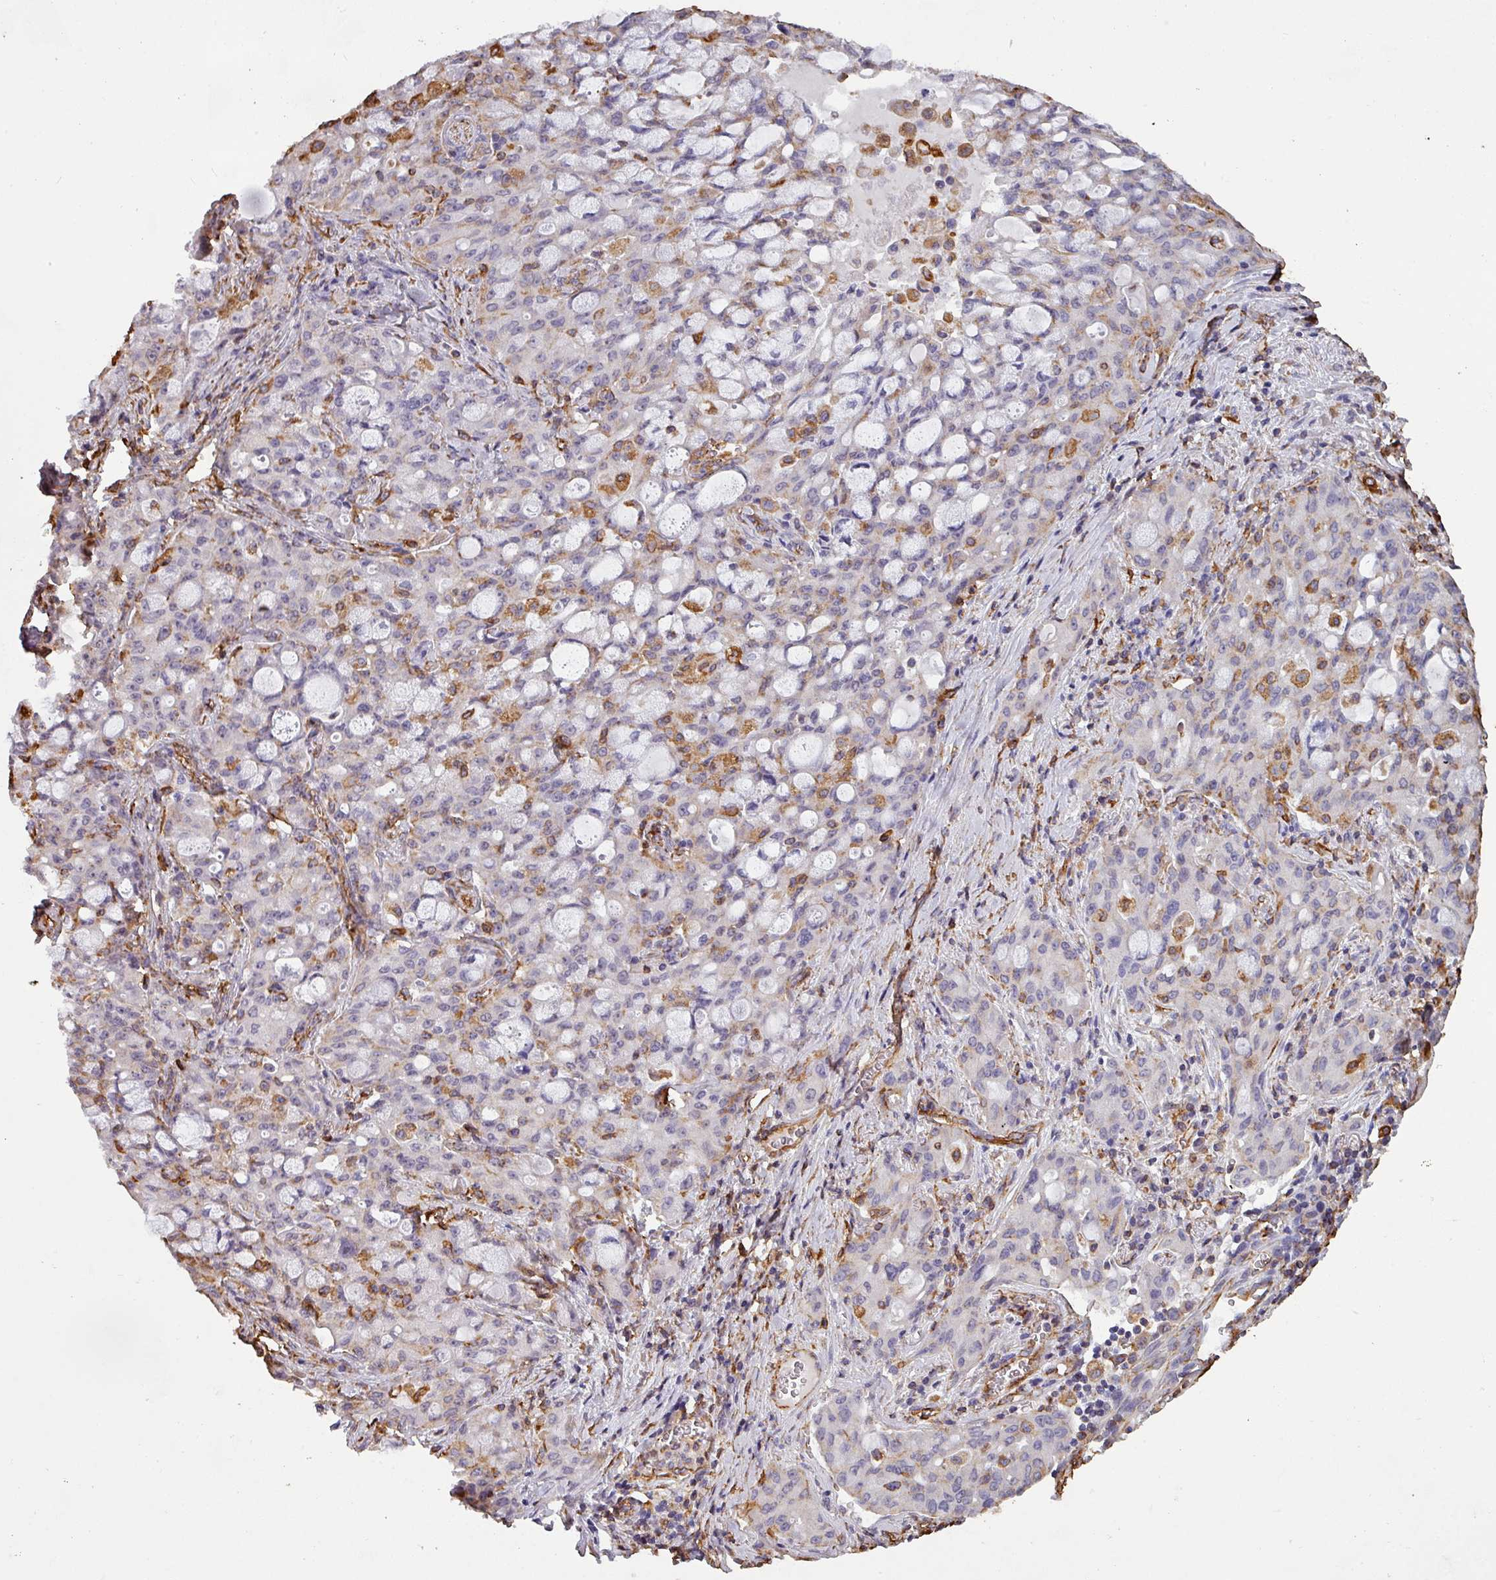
{"staining": {"intensity": "negative", "quantity": "none", "location": "none"}, "tissue": "lung cancer", "cell_type": "Tumor cells", "image_type": "cancer", "snomed": [{"axis": "morphology", "description": "Adenocarcinoma, NOS"}, {"axis": "topography", "description": "Lung"}], "caption": "Immunohistochemical staining of adenocarcinoma (lung) reveals no significant positivity in tumor cells.", "gene": "ZNF280C", "patient": {"sex": "female", "age": 44}}